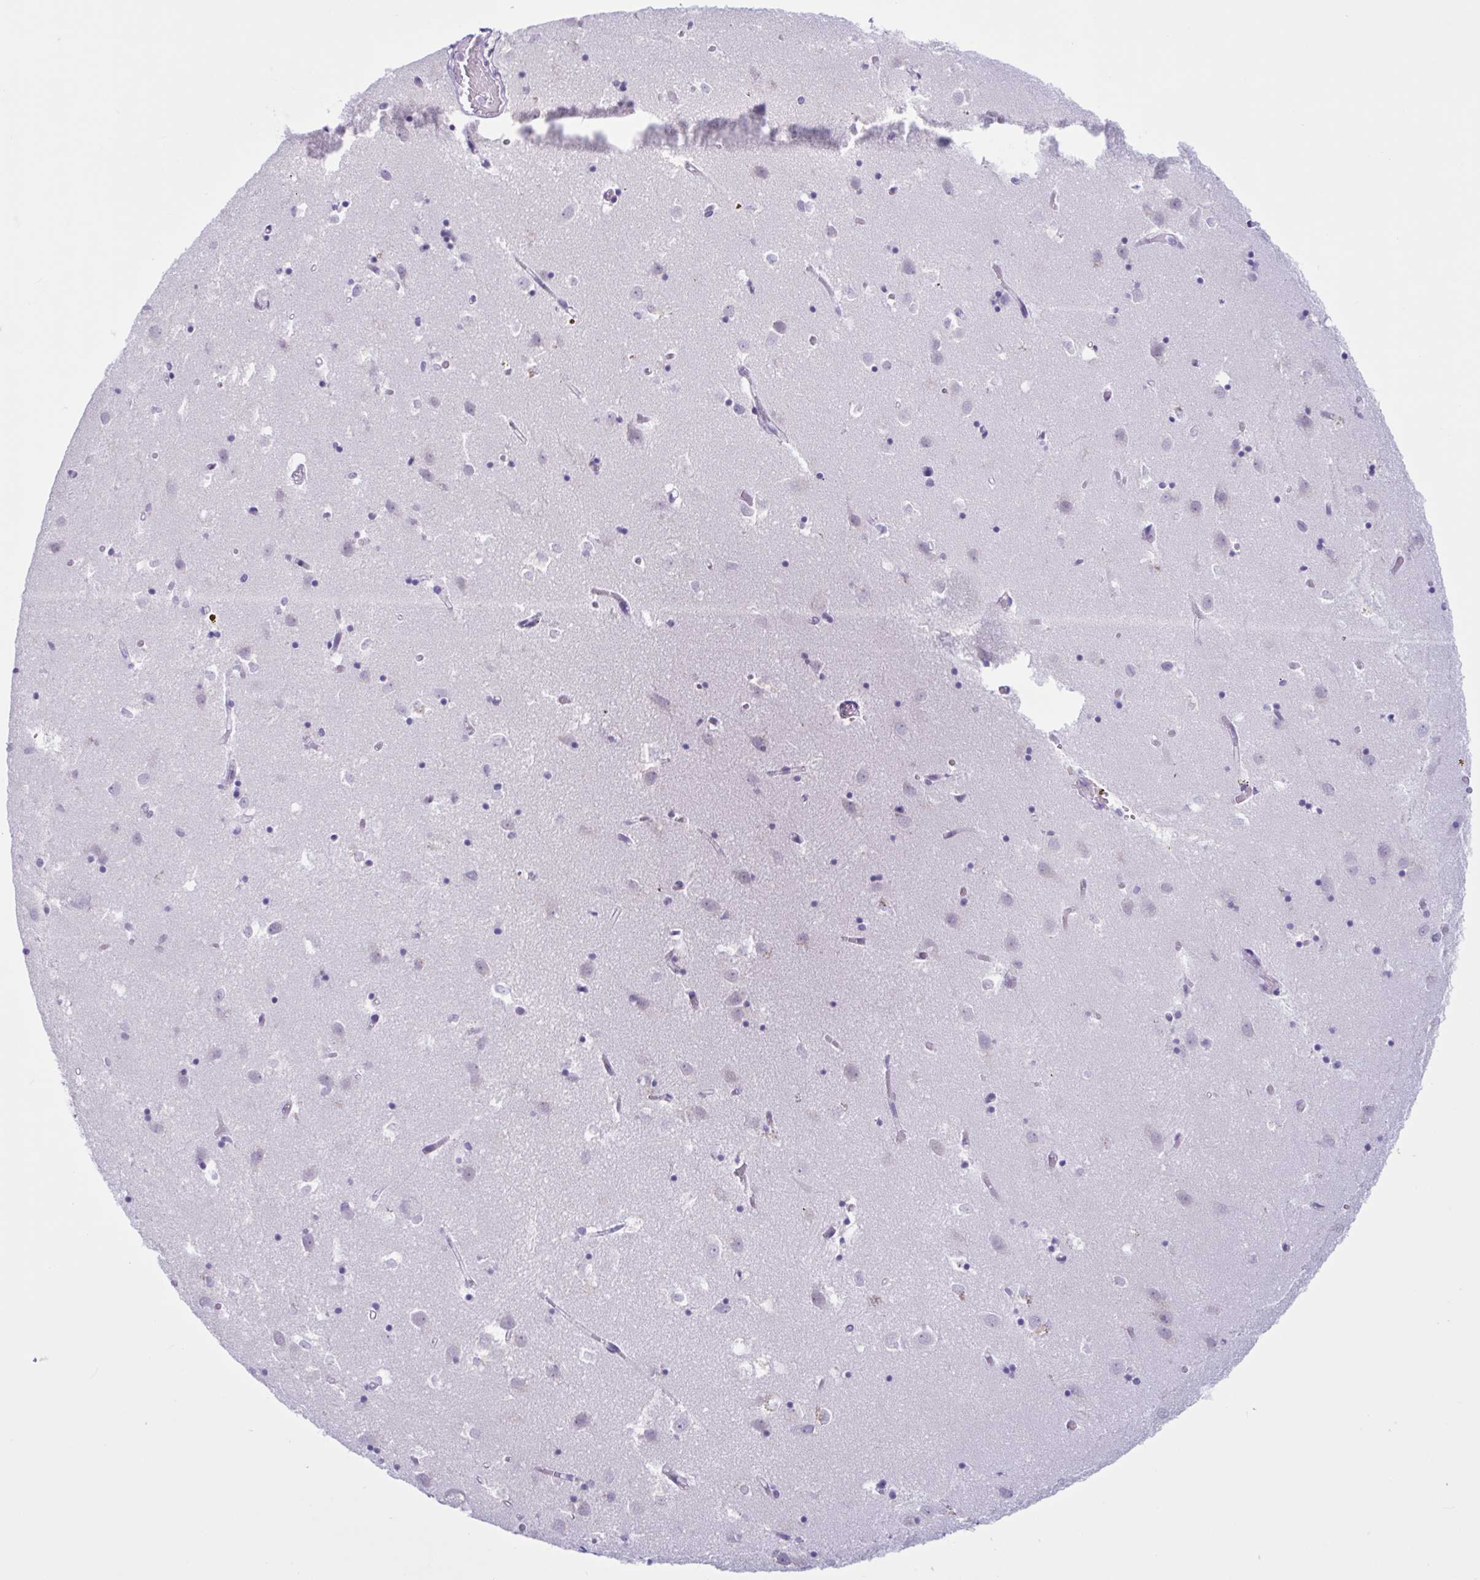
{"staining": {"intensity": "negative", "quantity": "none", "location": "none"}, "tissue": "caudate", "cell_type": "Glial cells", "image_type": "normal", "snomed": [{"axis": "morphology", "description": "Normal tissue, NOS"}, {"axis": "topography", "description": "Lateral ventricle wall"}], "caption": "This is an immunohistochemistry photomicrograph of normal human caudate. There is no staining in glial cells.", "gene": "XCL1", "patient": {"sex": "male", "age": 70}}